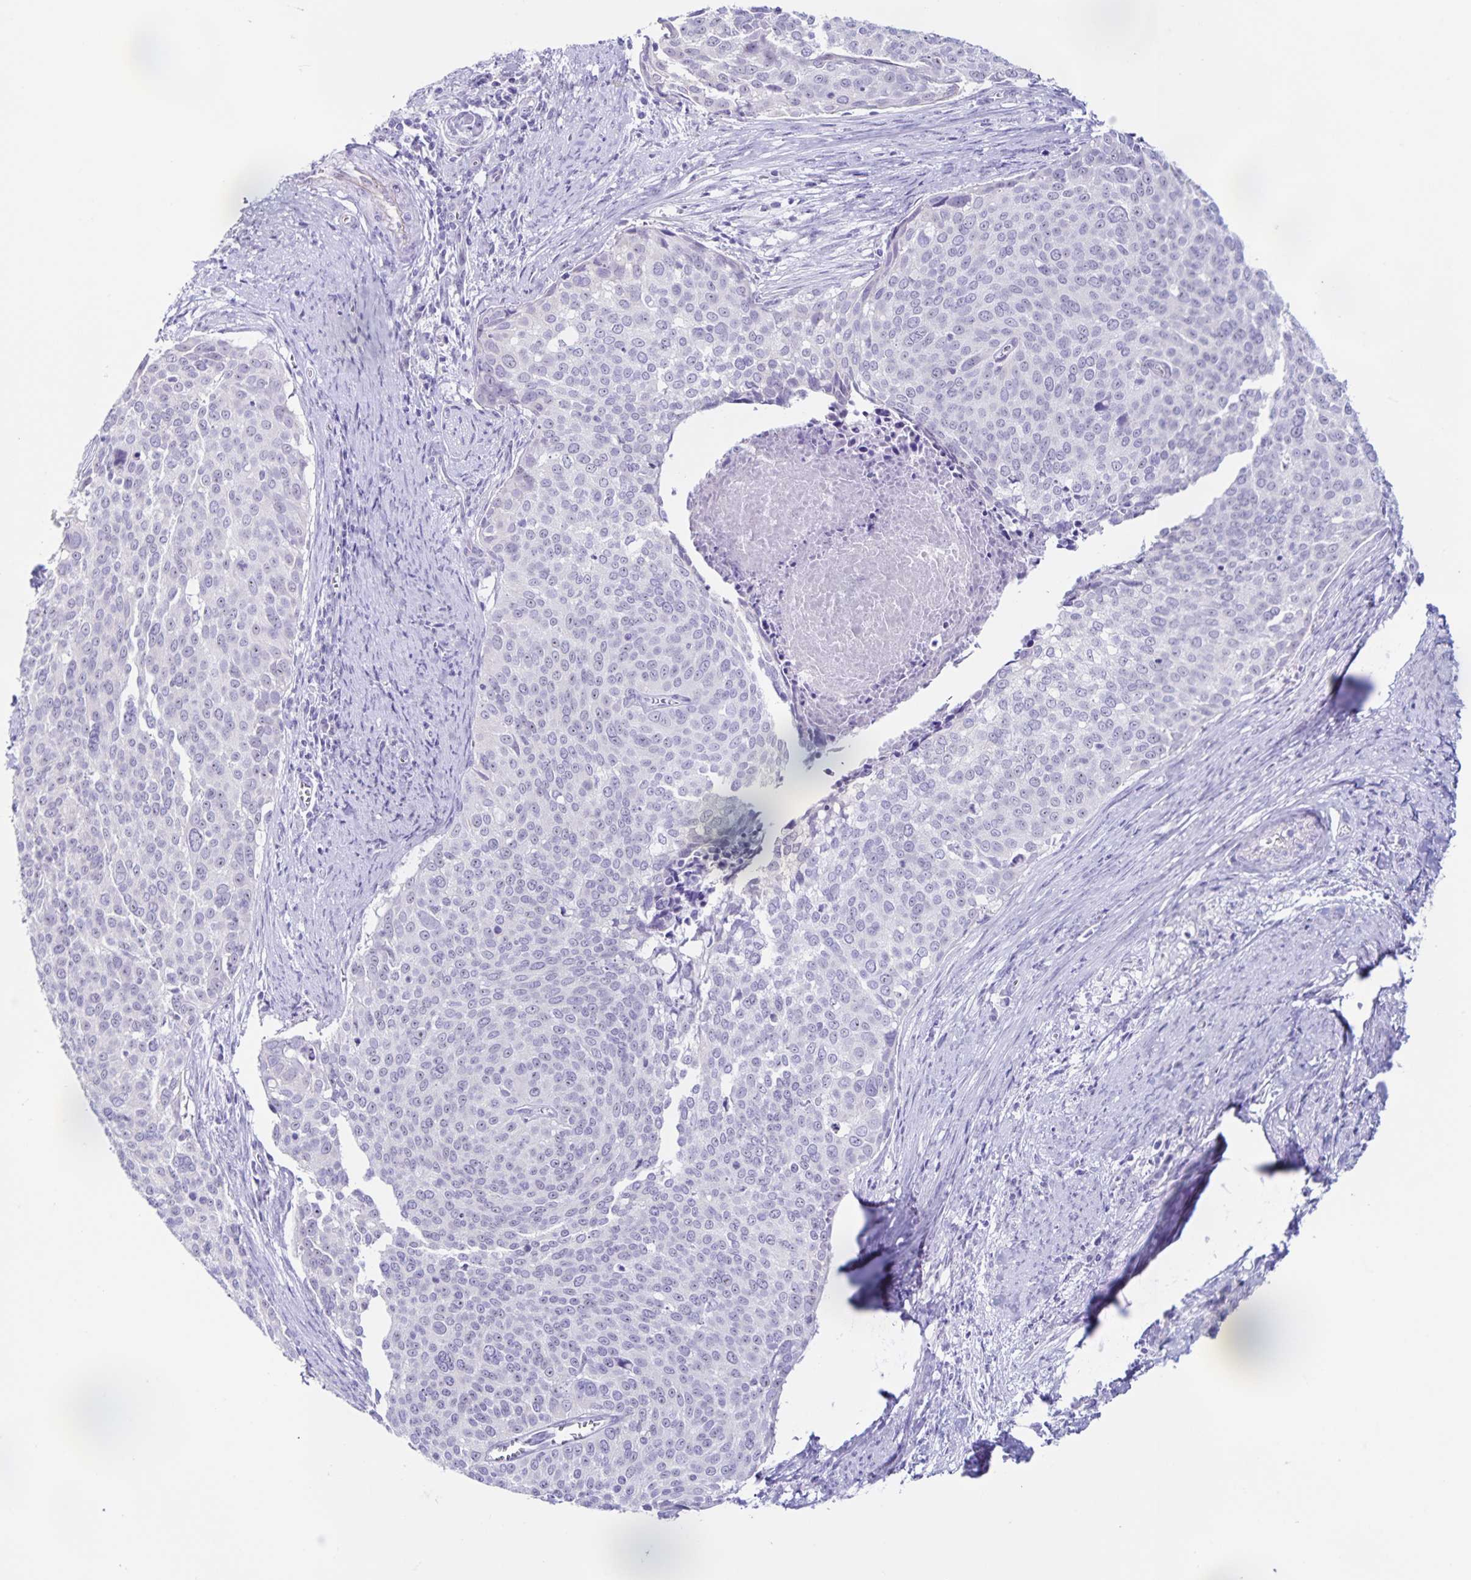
{"staining": {"intensity": "negative", "quantity": "none", "location": "none"}, "tissue": "cervical cancer", "cell_type": "Tumor cells", "image_type": "cancer", "snomed": [{"axis": "morphology", "description": "Squamous cell carcinoma, NOS"}, {"axis": "topography", "description": "Cervix"}], "caption": "This is a histopathology image of immunohistochemistry staining of cervical cancer (squamous cell carcinoma), which shows no expression in tumor cells.", "gene": "FAM170A", "patient": {"sex": "female", "age": 39}}